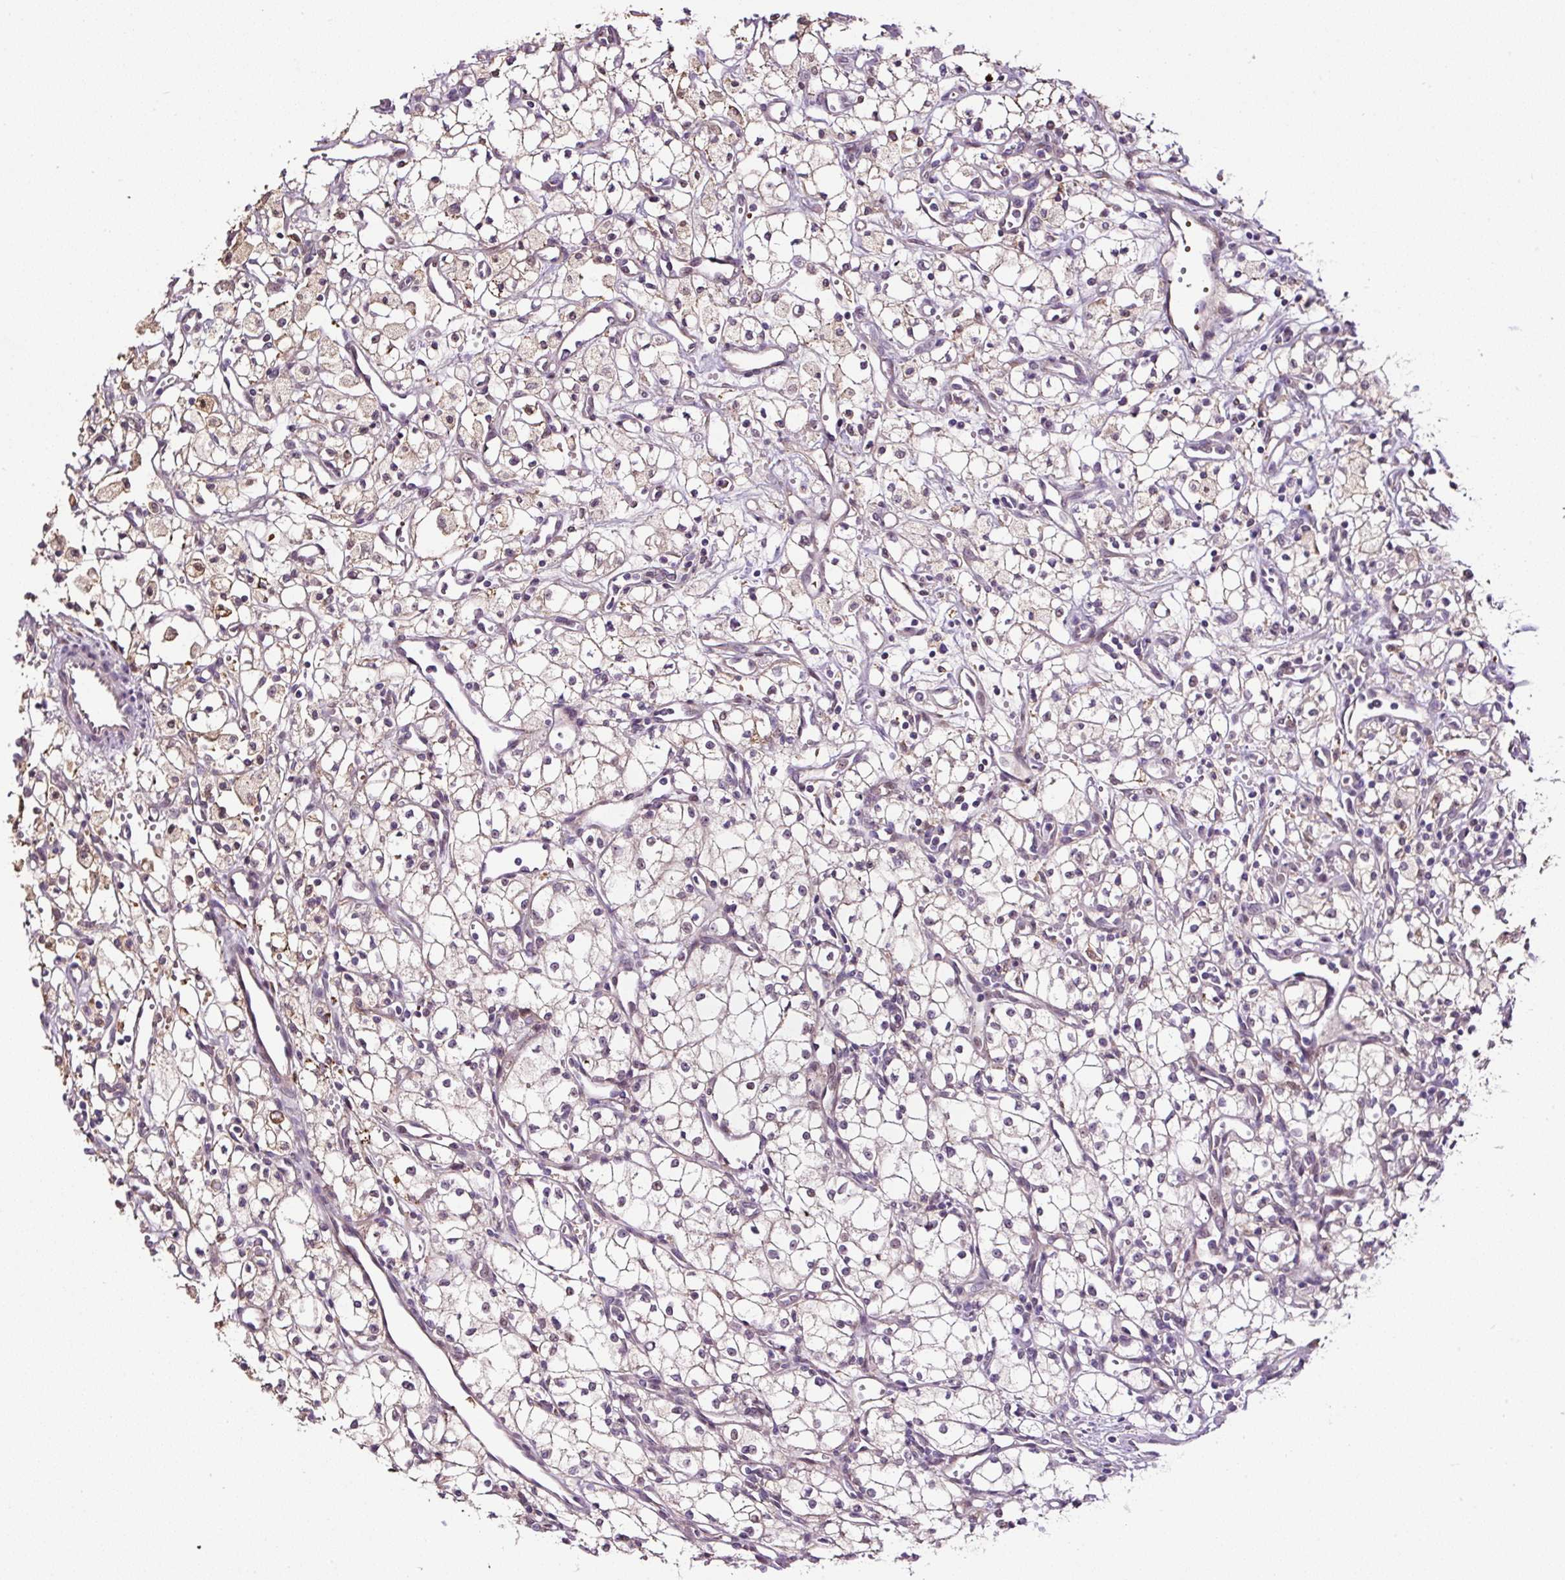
{"staining": {"intensity": "negative", "quantity": "none", "location": "none"}, "tissue": "renal cancer", "cell_type": "Tumor cells", "image_type": "cancer", "snomed": [{"axis": "morphology", "description": "Adenocarcinoma, NOS"}, {"axis": "topography", "description": "Kidney"}], "caption": "There is no significant staining in tumor cells of renal cancer.", "gene": "LRRC24", "patient": {"sex": "male", "age": 59}}